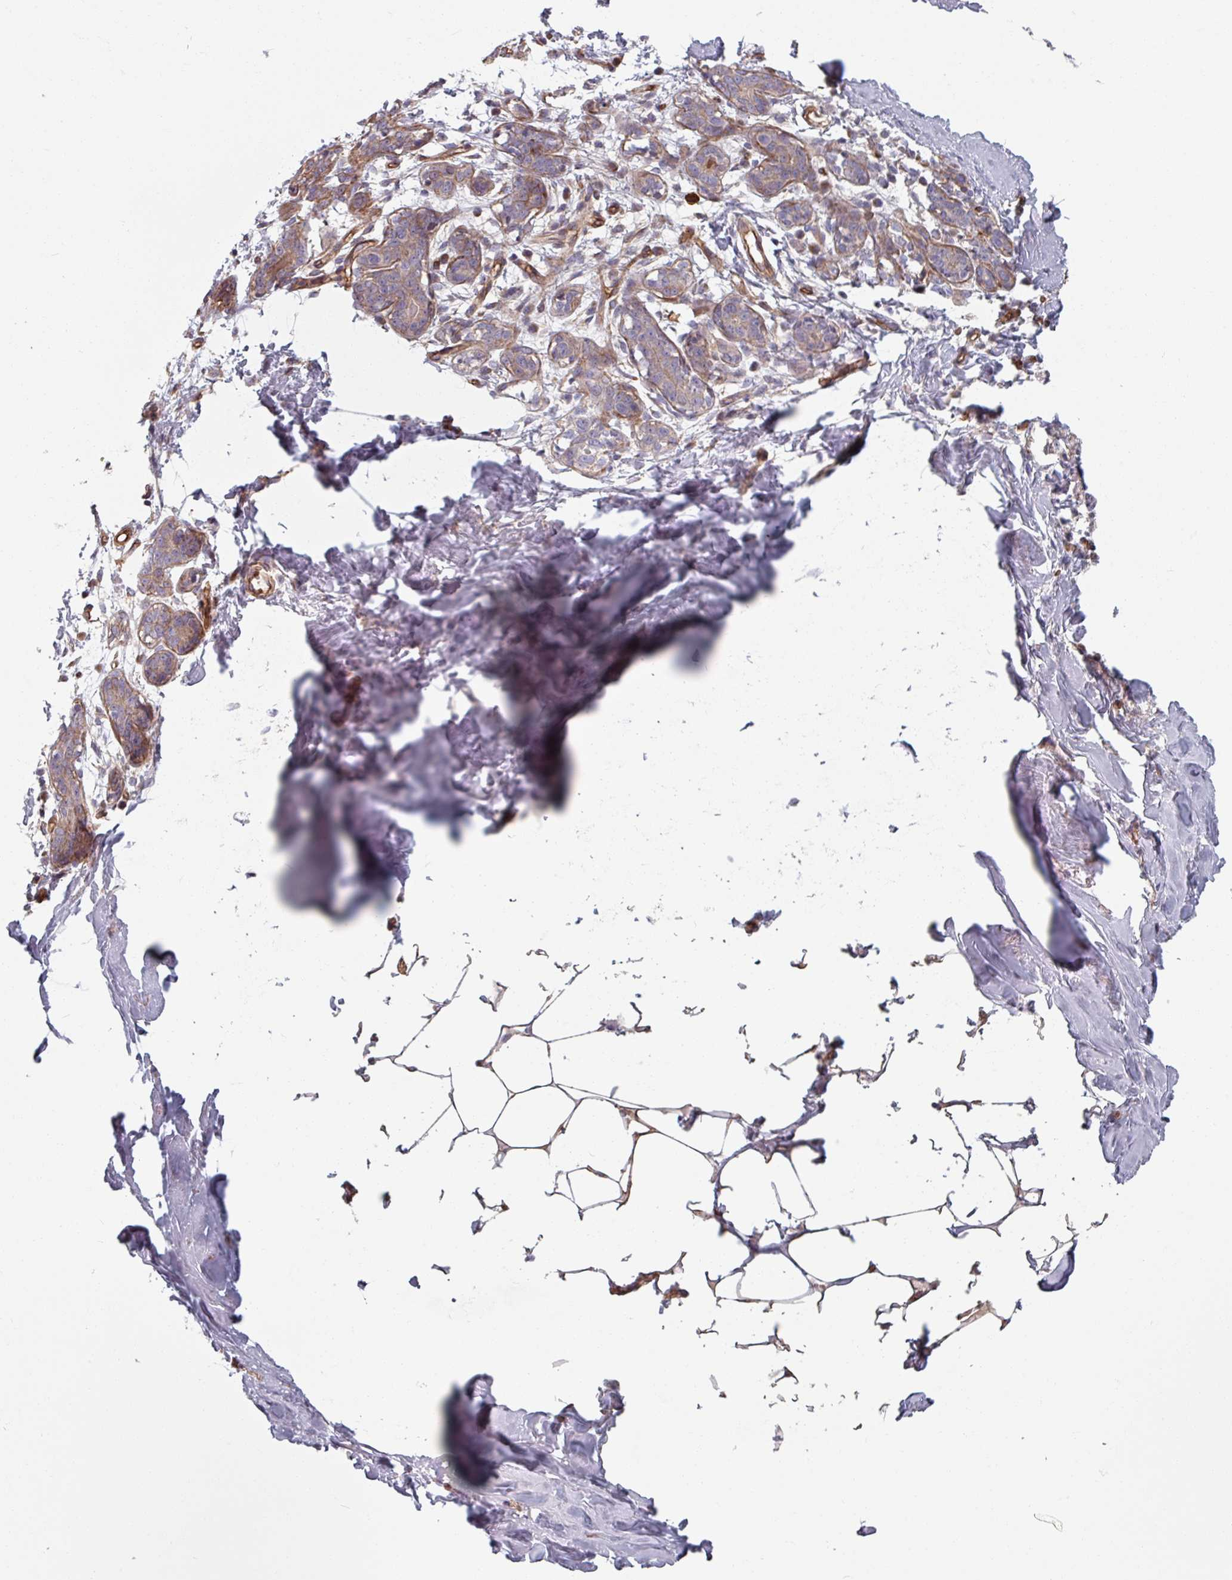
{"staining": {"intensity": "negative", "quantity": "none", "location": "none"}, "tissue": "breast", "cell_type": "Adipocytes", "image_type": "normal", "snomed": [{"axis": "morphology", "description": "Normal tissue, NOS"}, {"axis": "topography", "description": "Breast"}], "caption": "Immunohistochemical staining of benign human breast demonstrates no significant positivity in adipocytes.", "gene": "C4BPB", "patient": {"sex": "female", "age": 27}}